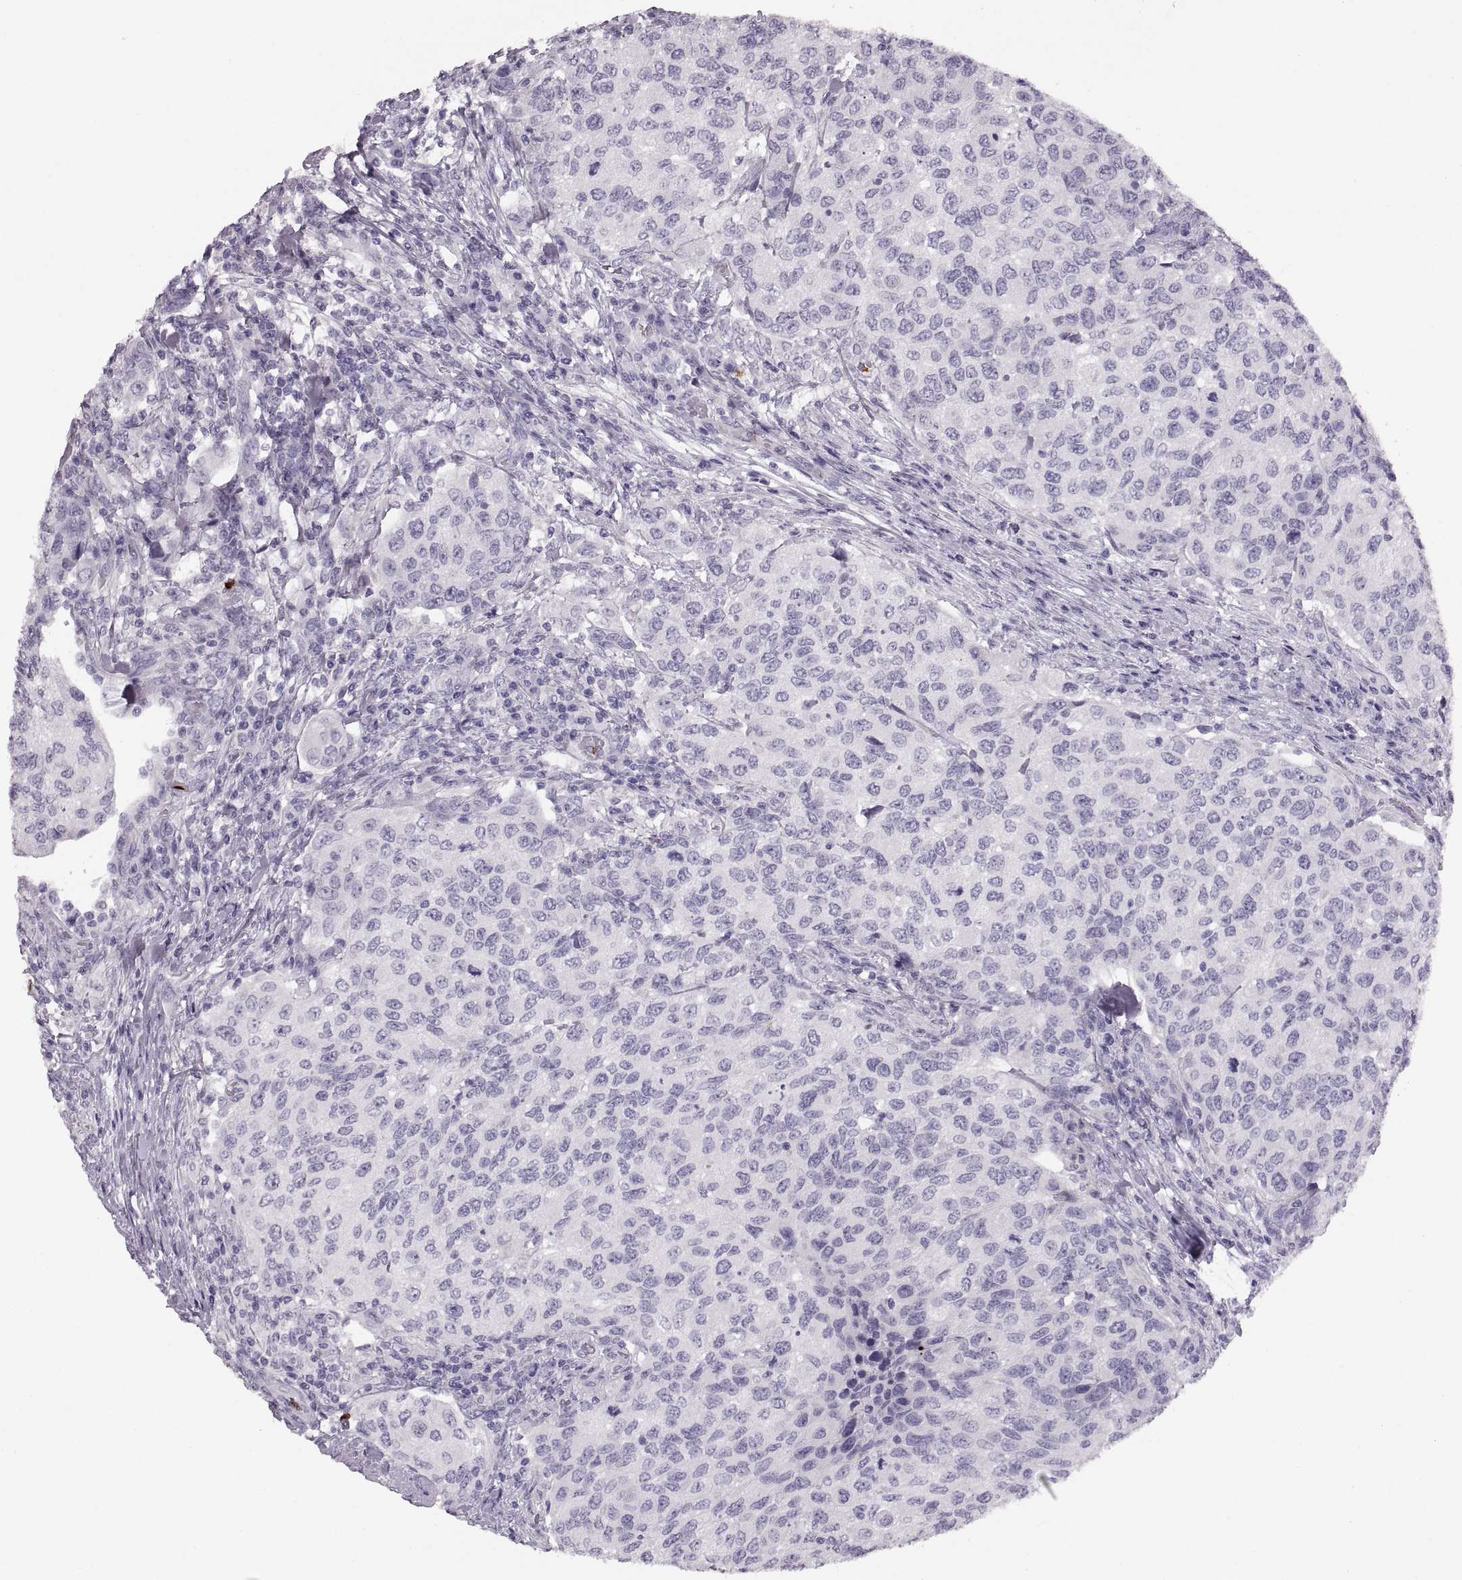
{"staining": {"intensity": "negative", "quantity": "none", "location": "none"}, "tissue": "urothelial cancer", "cell_type": "Tumor cells", "image_type": "cancer", "snomed": [{"axis": "morphology", "description": "Urothelial carcinoma, High grade"}, {"axis": "topography", "description": "Urinary bladder"}], "caption": "High-grade urothelial carcinoma was stained to show a protein in brown. There is no significant expression in tumor cells. Nuclei are stained in blue.", "gene": "MILR1", "patient": {"sex": "female", "age": 78}}